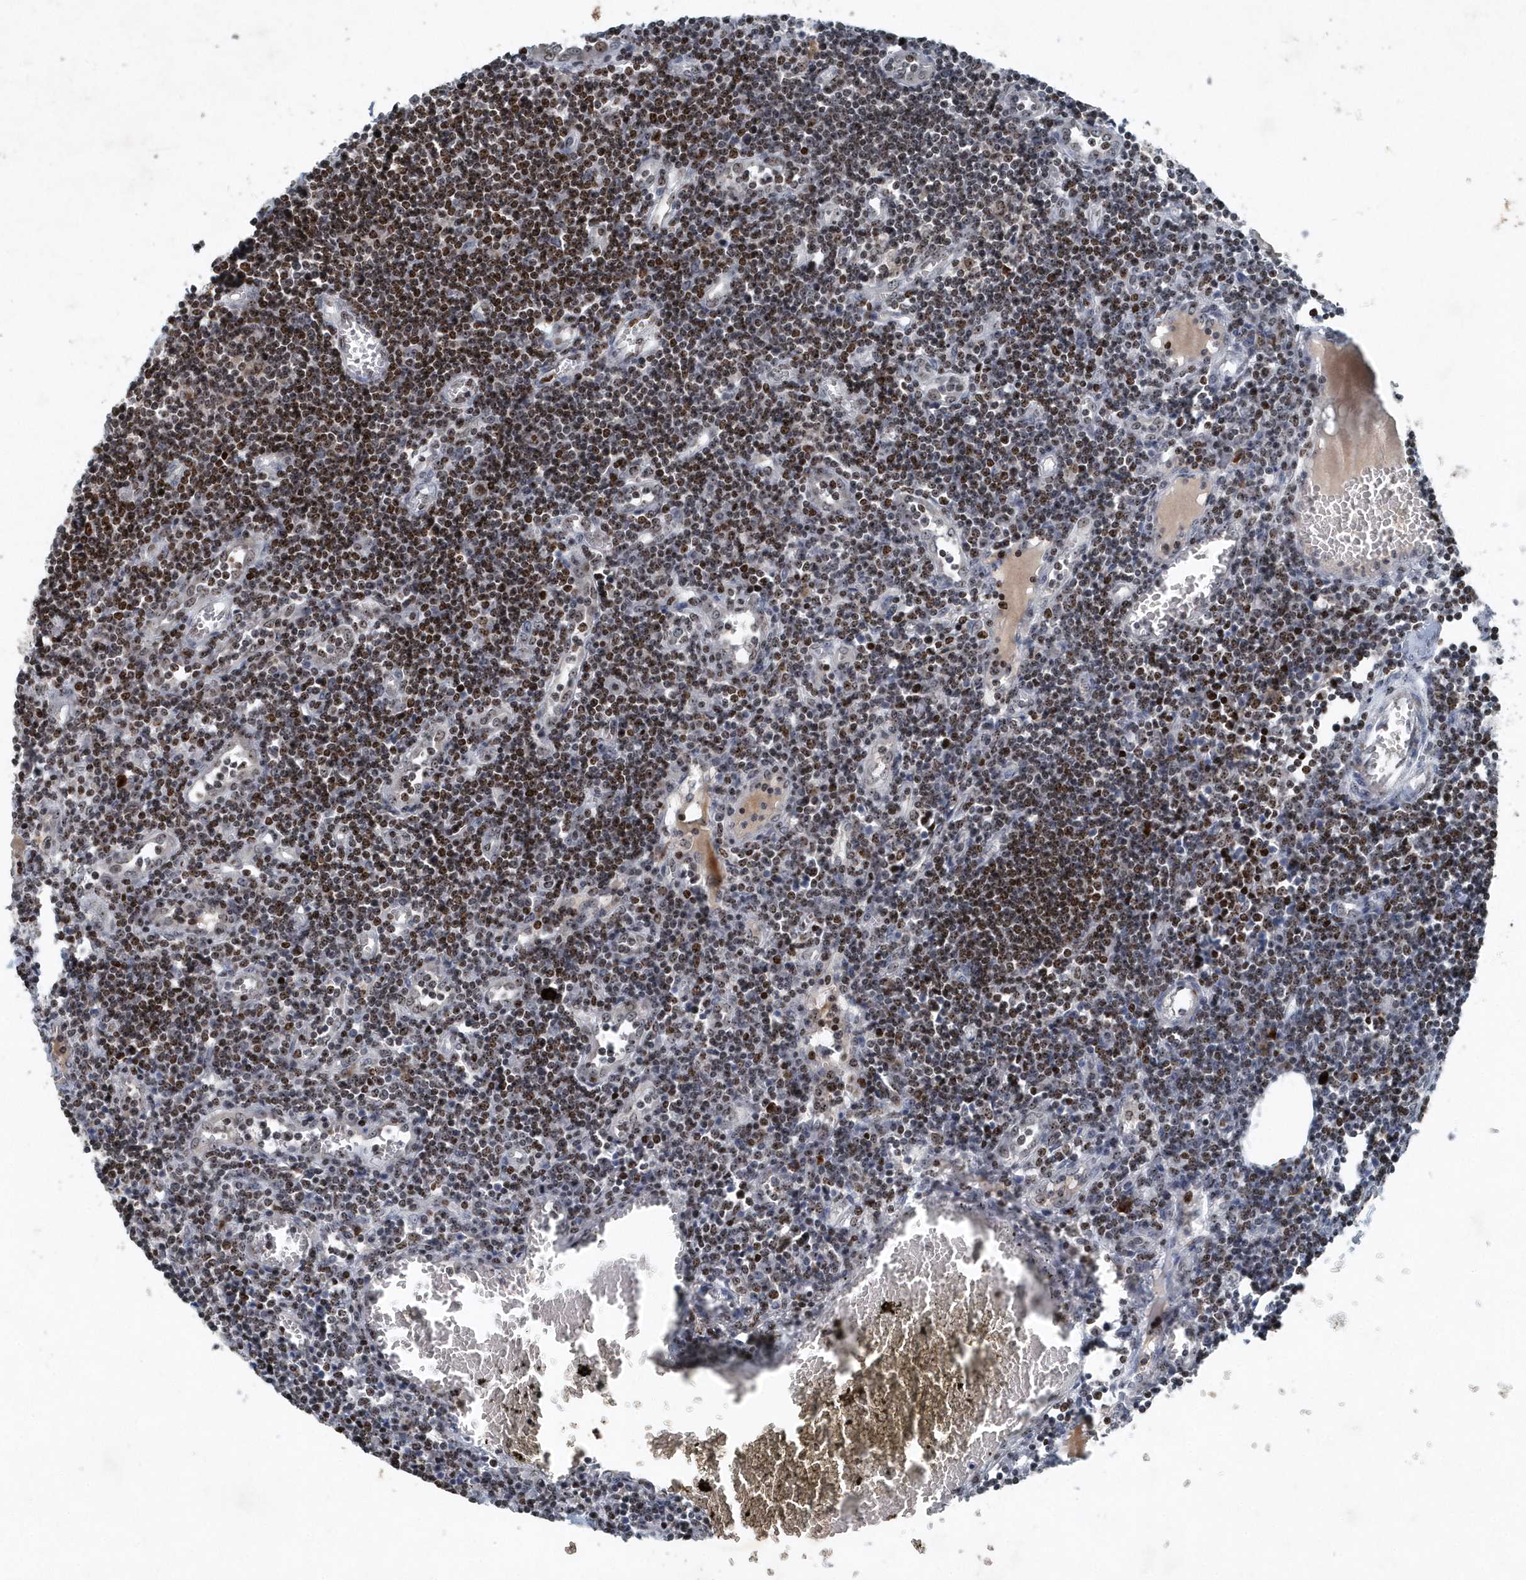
{"staining": {"intensity": "negative", "quantity": "none", "location": "none"}, "tissue": "lymph node", "cell_type": "Germinal center cells", "image_type": "normal", "snomed": [{"axis": "morphology", "description": "Normal tissue, NOS"}, {"axis": "morphology", "description": "Malignant melanoma, Metastatic site"}, {"axis": "topography", "description": "Lymph node"}], "caption": "Immunohistochemistry (IHC) of normal human lymph node displays no expression in germinal center cells.", "gene": "QTRT2", "patient": {"sex": "male", "age": 41}}